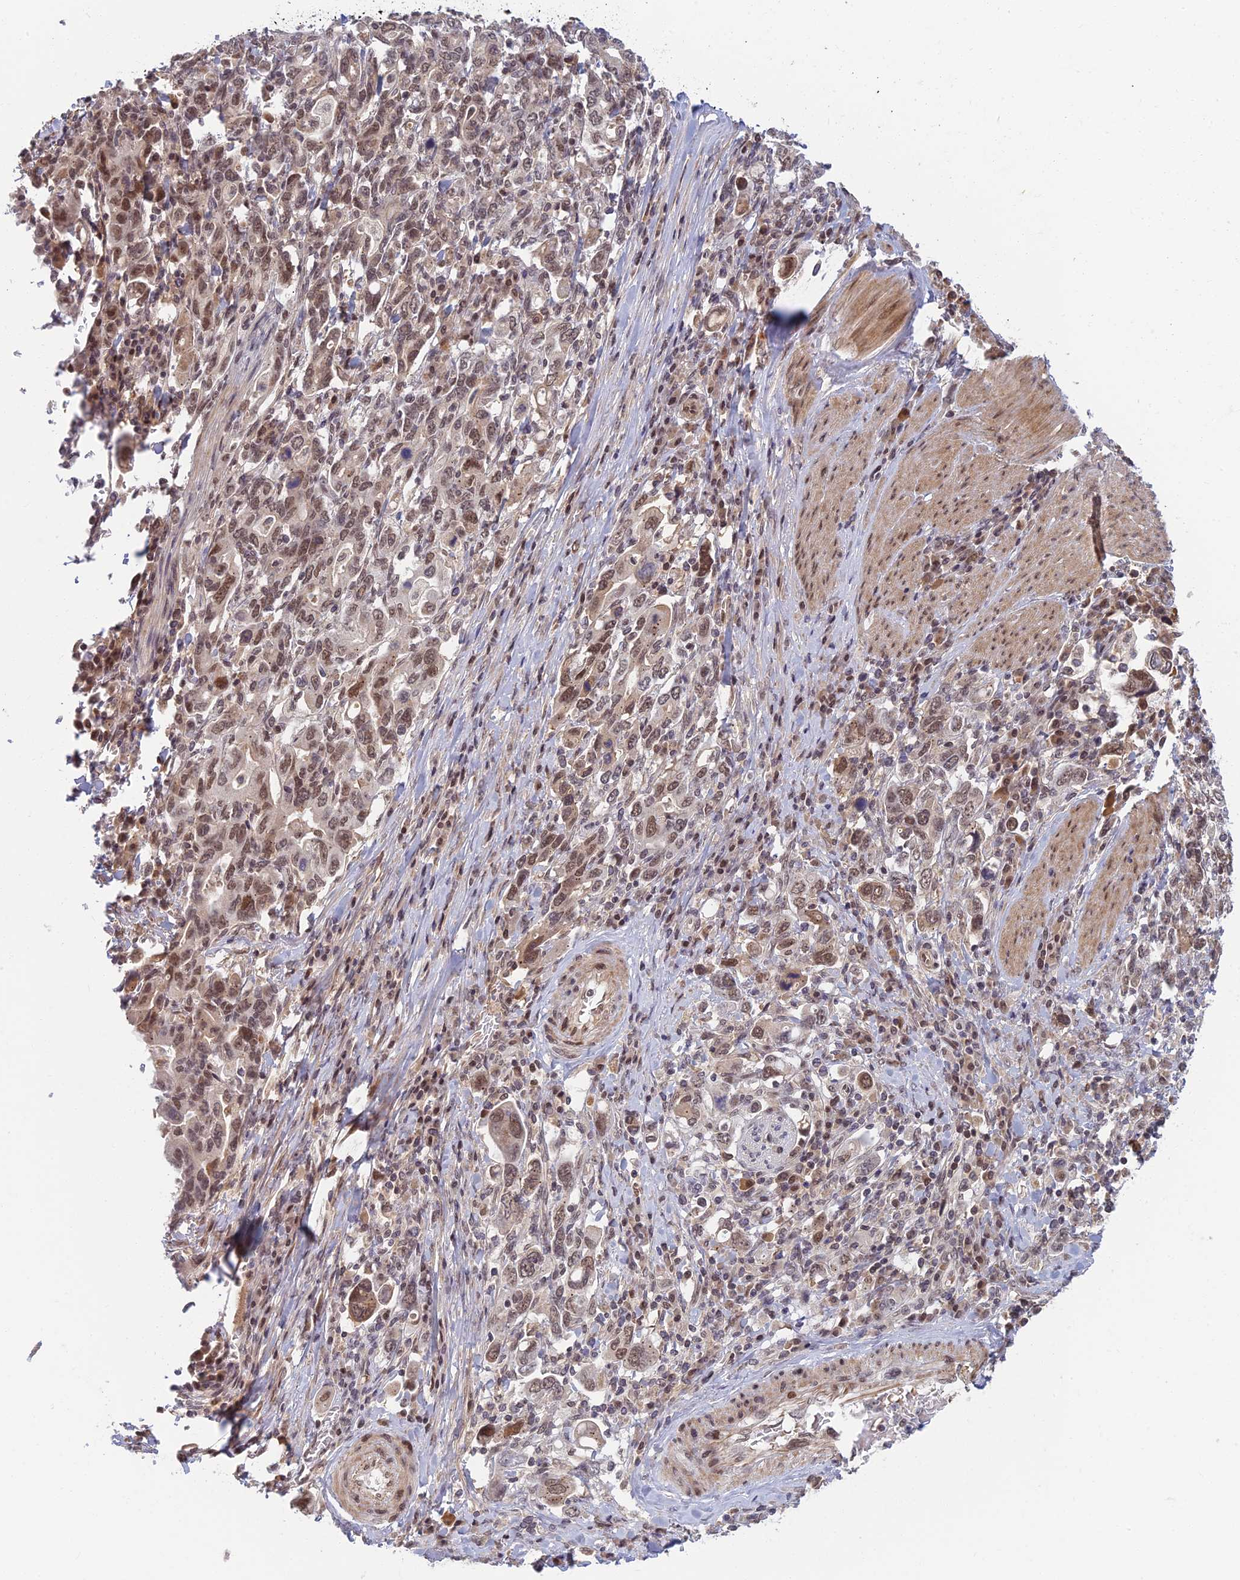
{"staining": {"intensity": "moderate", "quantity": "25%-75%", "location": "nuclear"}, "tissue": "stomach cancer", "cell_type": "Tumor cells", "image_type": "cancer", "snomed": [{"axis": "morphology", "description": "Adenocarcinoma, NOS"}, {"axis": "topography", "description": "Stomach, upper"}, {"axis": "topography", "description": "Stomach"}], "caption": "Protein analysis of stomach cancer tissue displays moderate nuclear expression in about 25%-75% of tumor cells.", "gene": "TCEA2", "patient": {"sex": "male", "age": 62}}